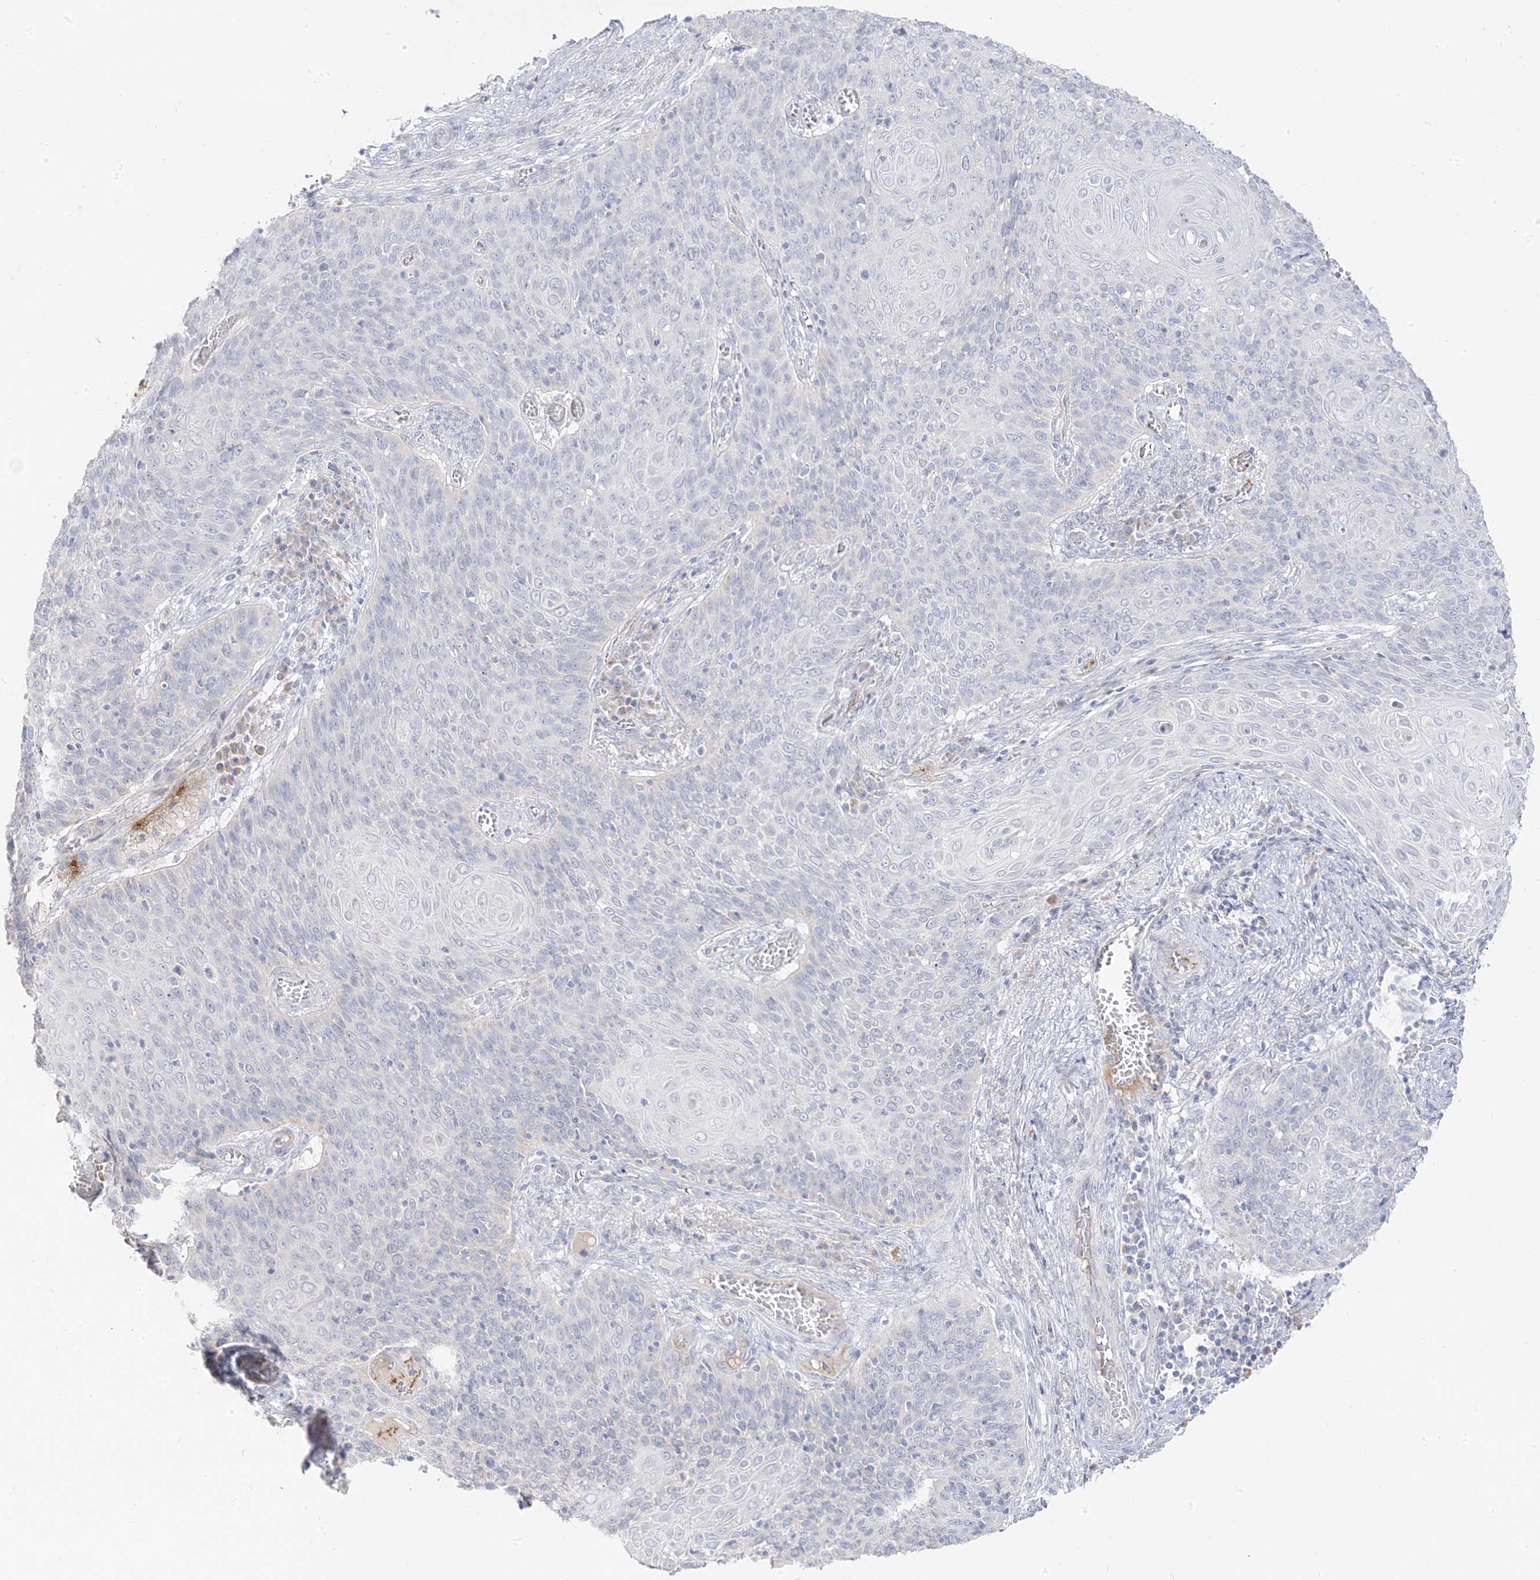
{"staining": {"intensity": "negative", "quantity": "none", "location": "none"}, "tissue": "cervical cancer", "cell_type": "Tumor cells", "image_type": "cancer", "snomed": [{"axis": "morphology", "description": "Squamous cell carcinoma, NOS"}, {"axis": "topography", "description": "Cervix"}], "caption": "Immunohistochemical staining of human cervical cancer exhibits no significant expression in tumor cells.", "gene": "TRANK1", "patient": {"sex": "female", "age": 39}}